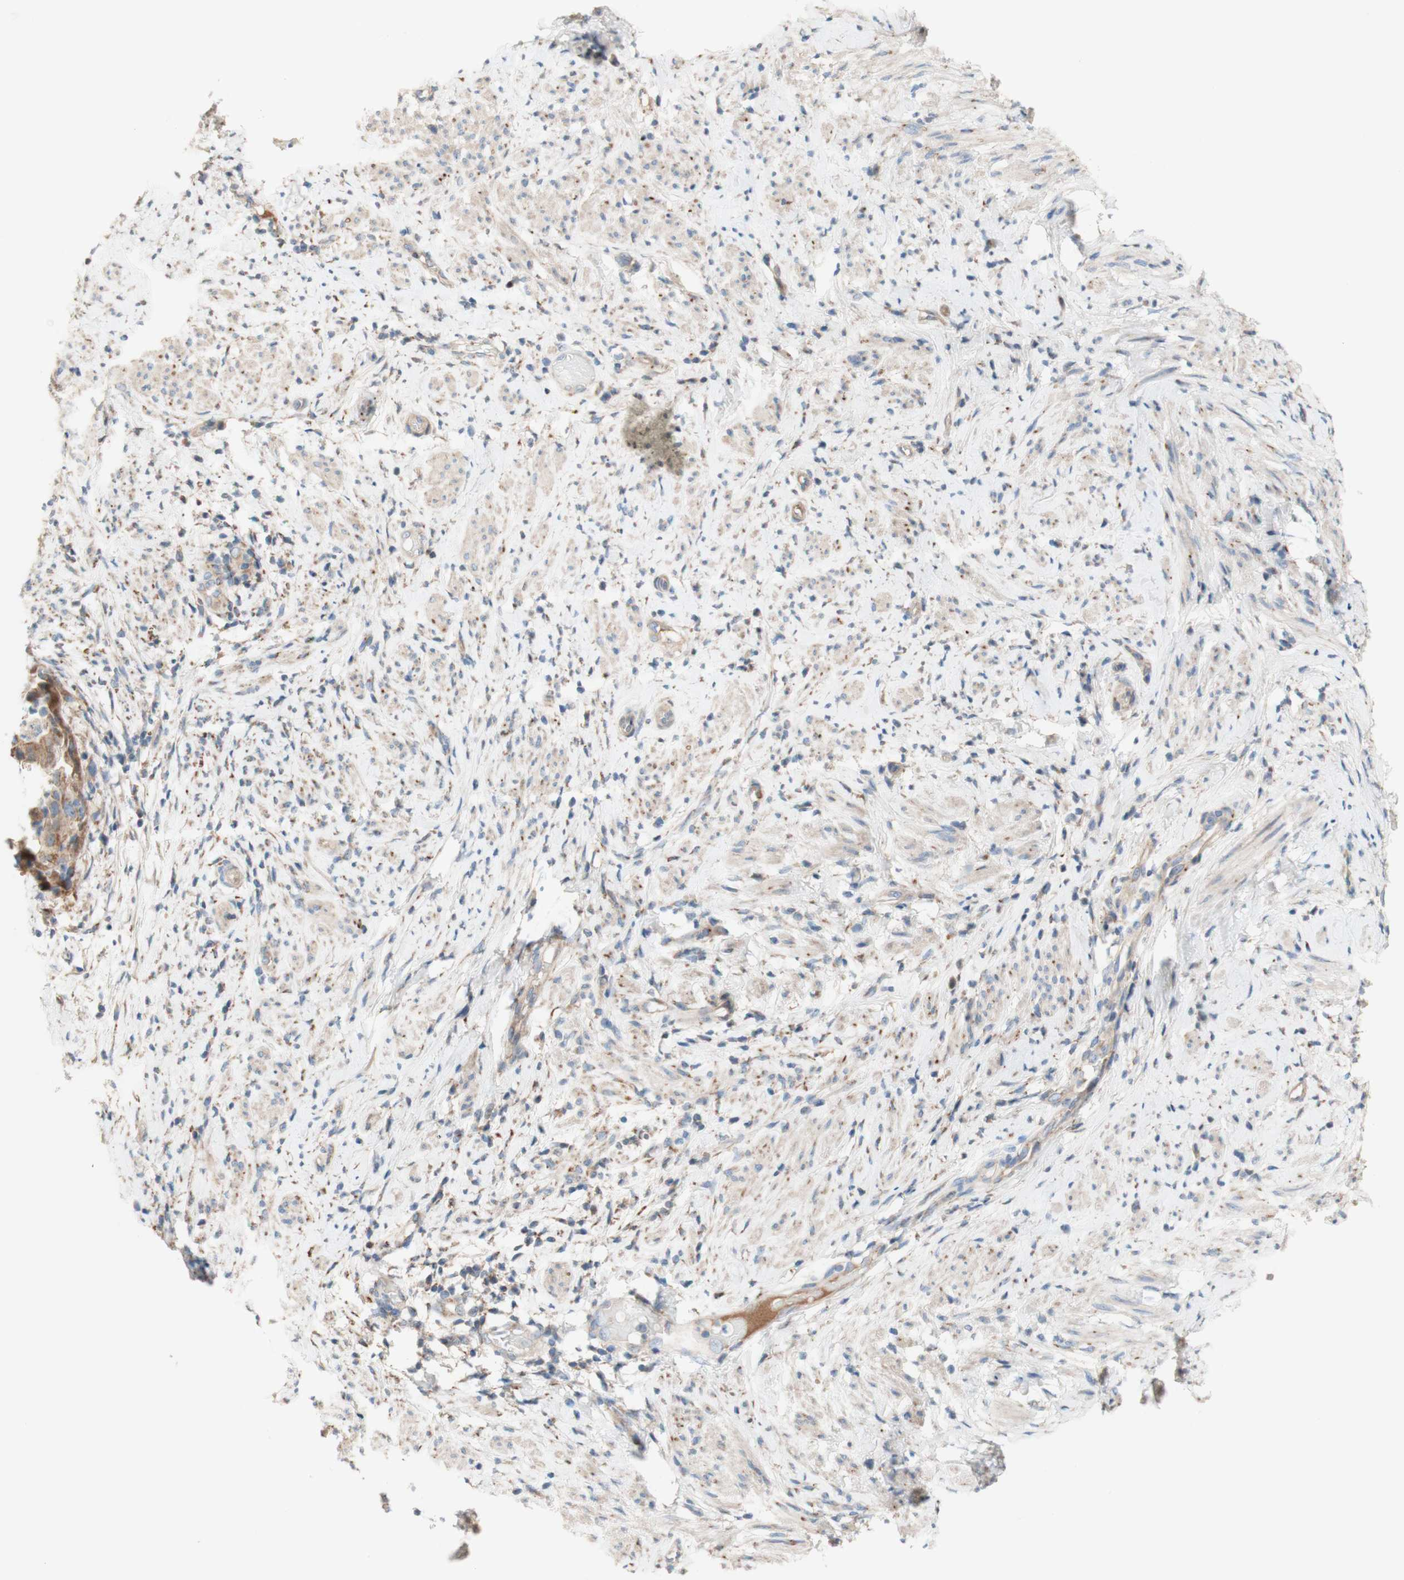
{"staining": {"intensity": "weak", "quantity": ">75%", "location": "cytoplasmic/membranous"}, "tissue": "endometrial cancer", "cell_type": "Tumor cells", "image_type": "cancer", "snomed": [{"axis": "morphology", "description": "Adenocarcinoma, NOS"}, {"axis": "topography", "description": "Endometrium"}], "caption": "Tumor cells demonstrate weak cytoplasmic/membranous positivity in about >75% of cells in adenocarcinoma (endometrial).", "gene": "PTPN21", "patient": {"sex": "female", "age": 85}}